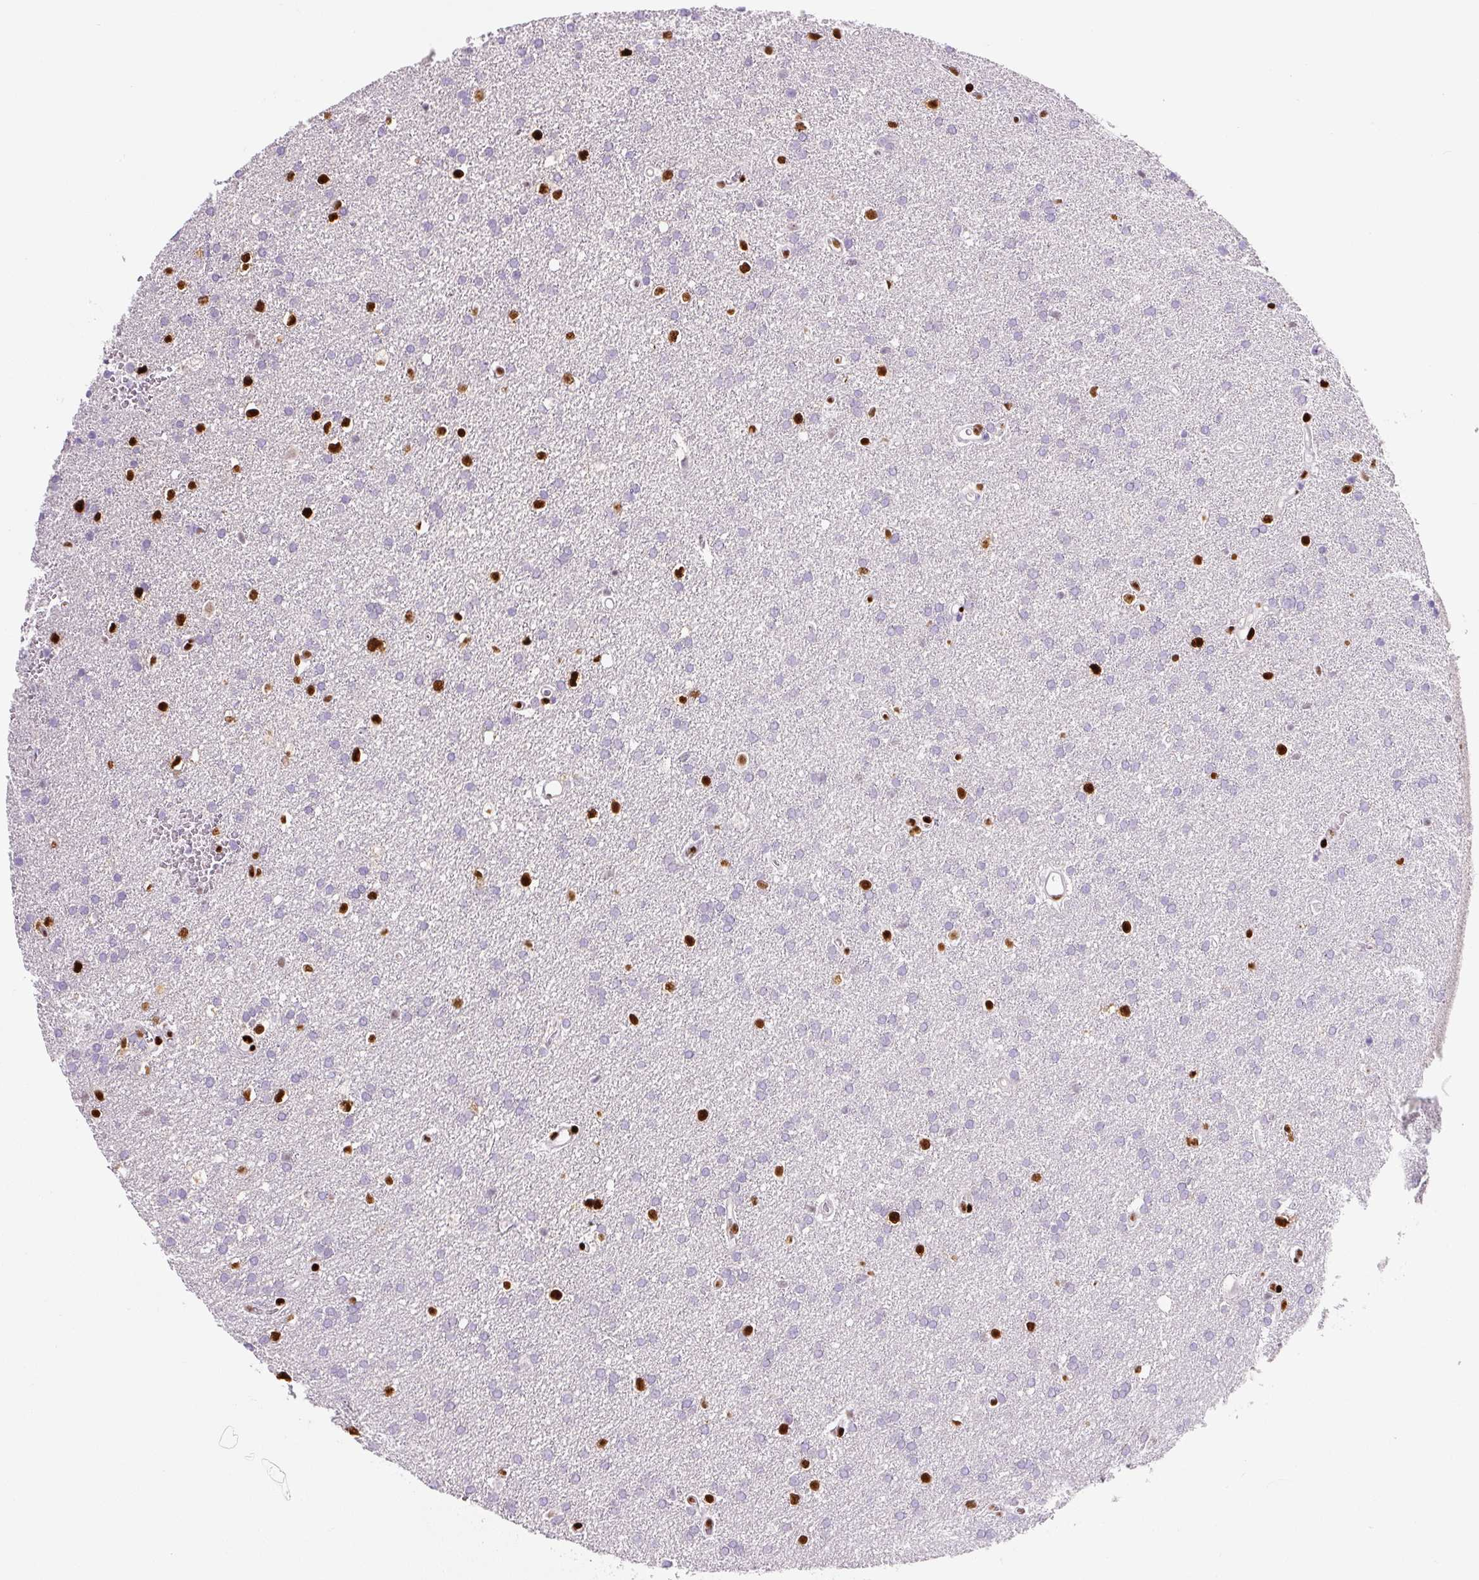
{"staining": {"intensity": "moderate", "quantity": "<25%", "location": "nuclear"}, "tissue": "glioma", "cell_type": "Tumor cells", "image_type": "cancer", "snomed": [{"axis": "morphology", "description": "Glioma, malignant, Low grade"}, {"axis": "topography", "description": "Brain"}], "caption": "A high-resolution photomicrograph shows IHC staining of glioma, which exhibits moderate nuclear staining in approximately <25% of tumor cells.", "gene": "ZEB1", "patient": {"sex": "female", "age": 34}}